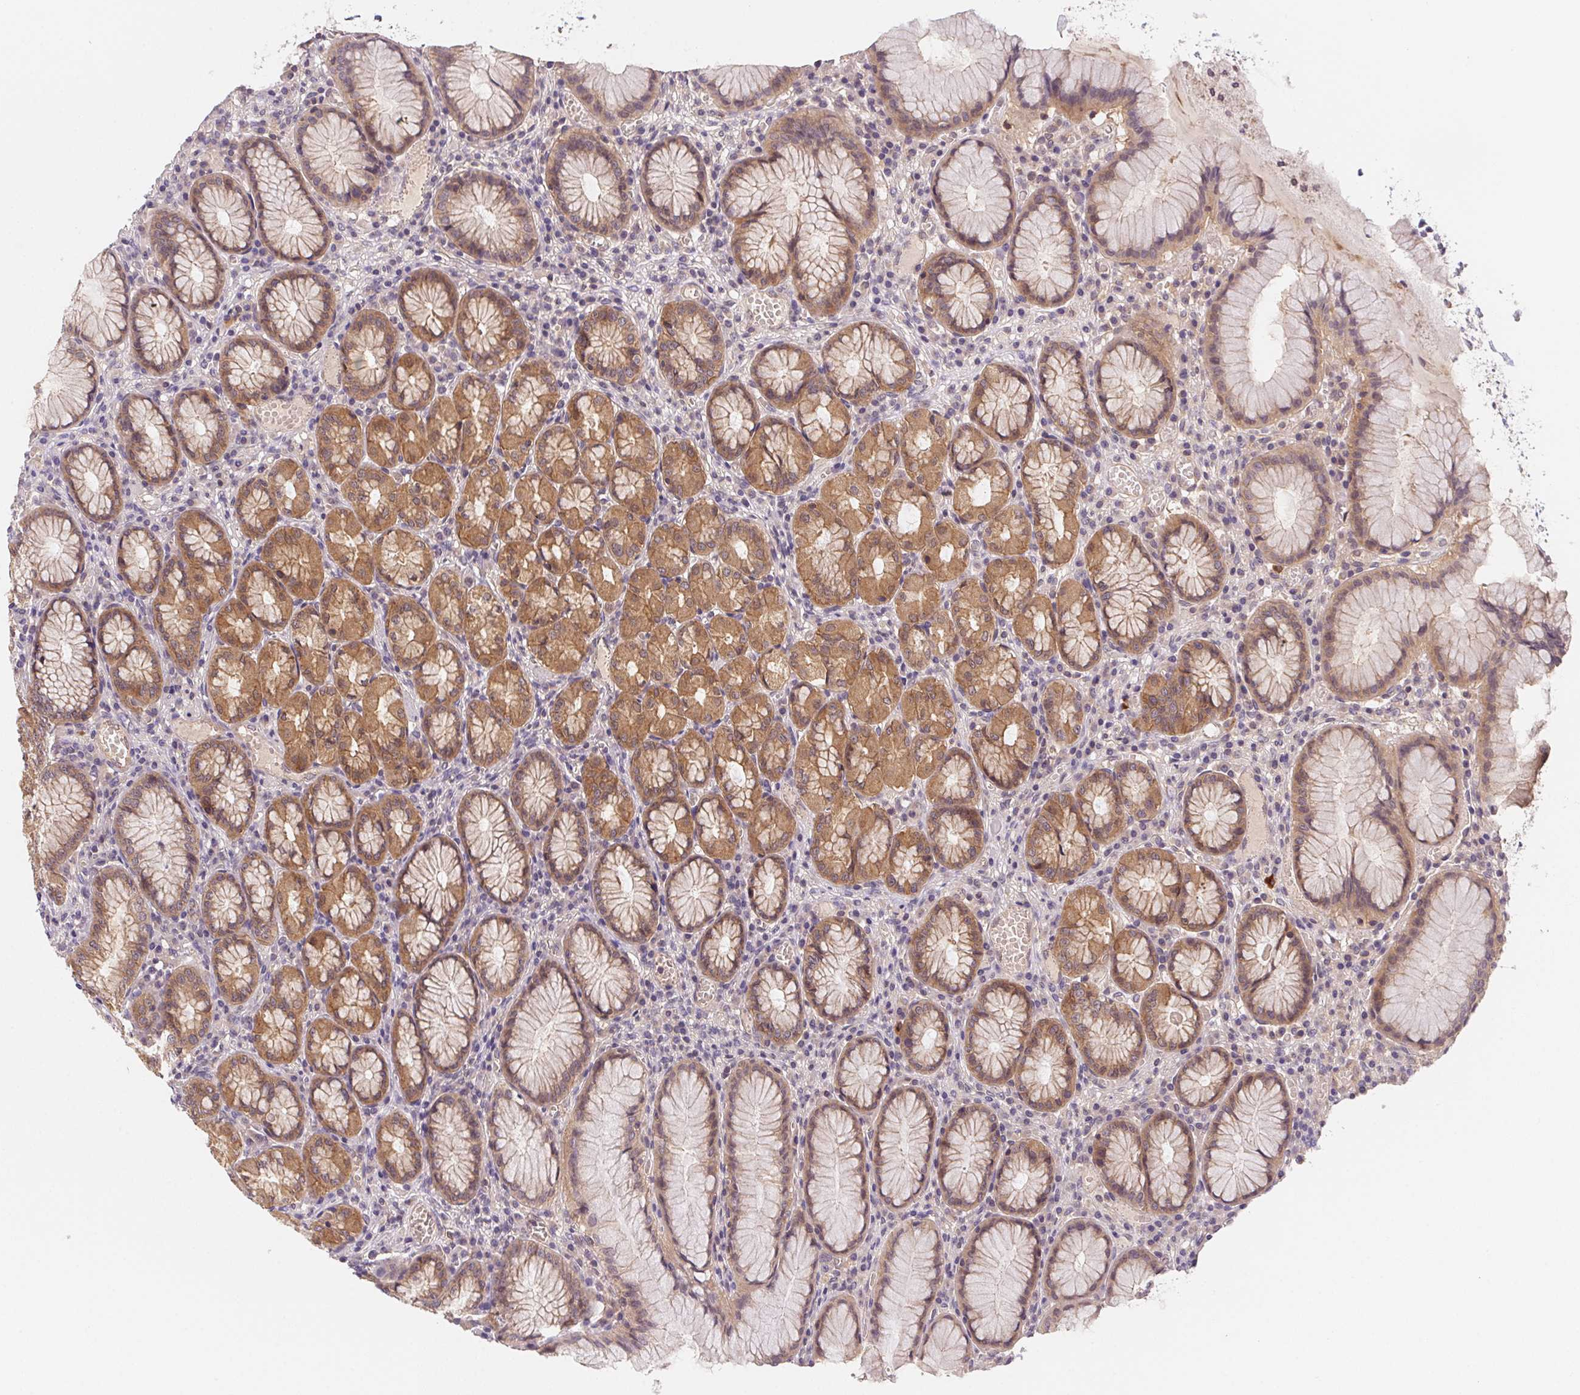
{"staining": {"intensity": "moderate", "quantity": ">75%", "location": "cytoplasmic/membranous"}, "tissue": "stomach", "cell_type": "Glandular cells", "image_type": "normal", "snomed": [{"axis": "morphology", "description": "Normal tissue, NOS"}, {"axis": "topography", "description": "Stomach"}], "caption": "Approximately >75% of glandular cells in normal human stomach display moderate cytoplasmic/membranous protein staining as visualized by brown immunohistochemical staining.", "gene": "PRKAA1", "patient": {"sex": "male", "age": 55}}